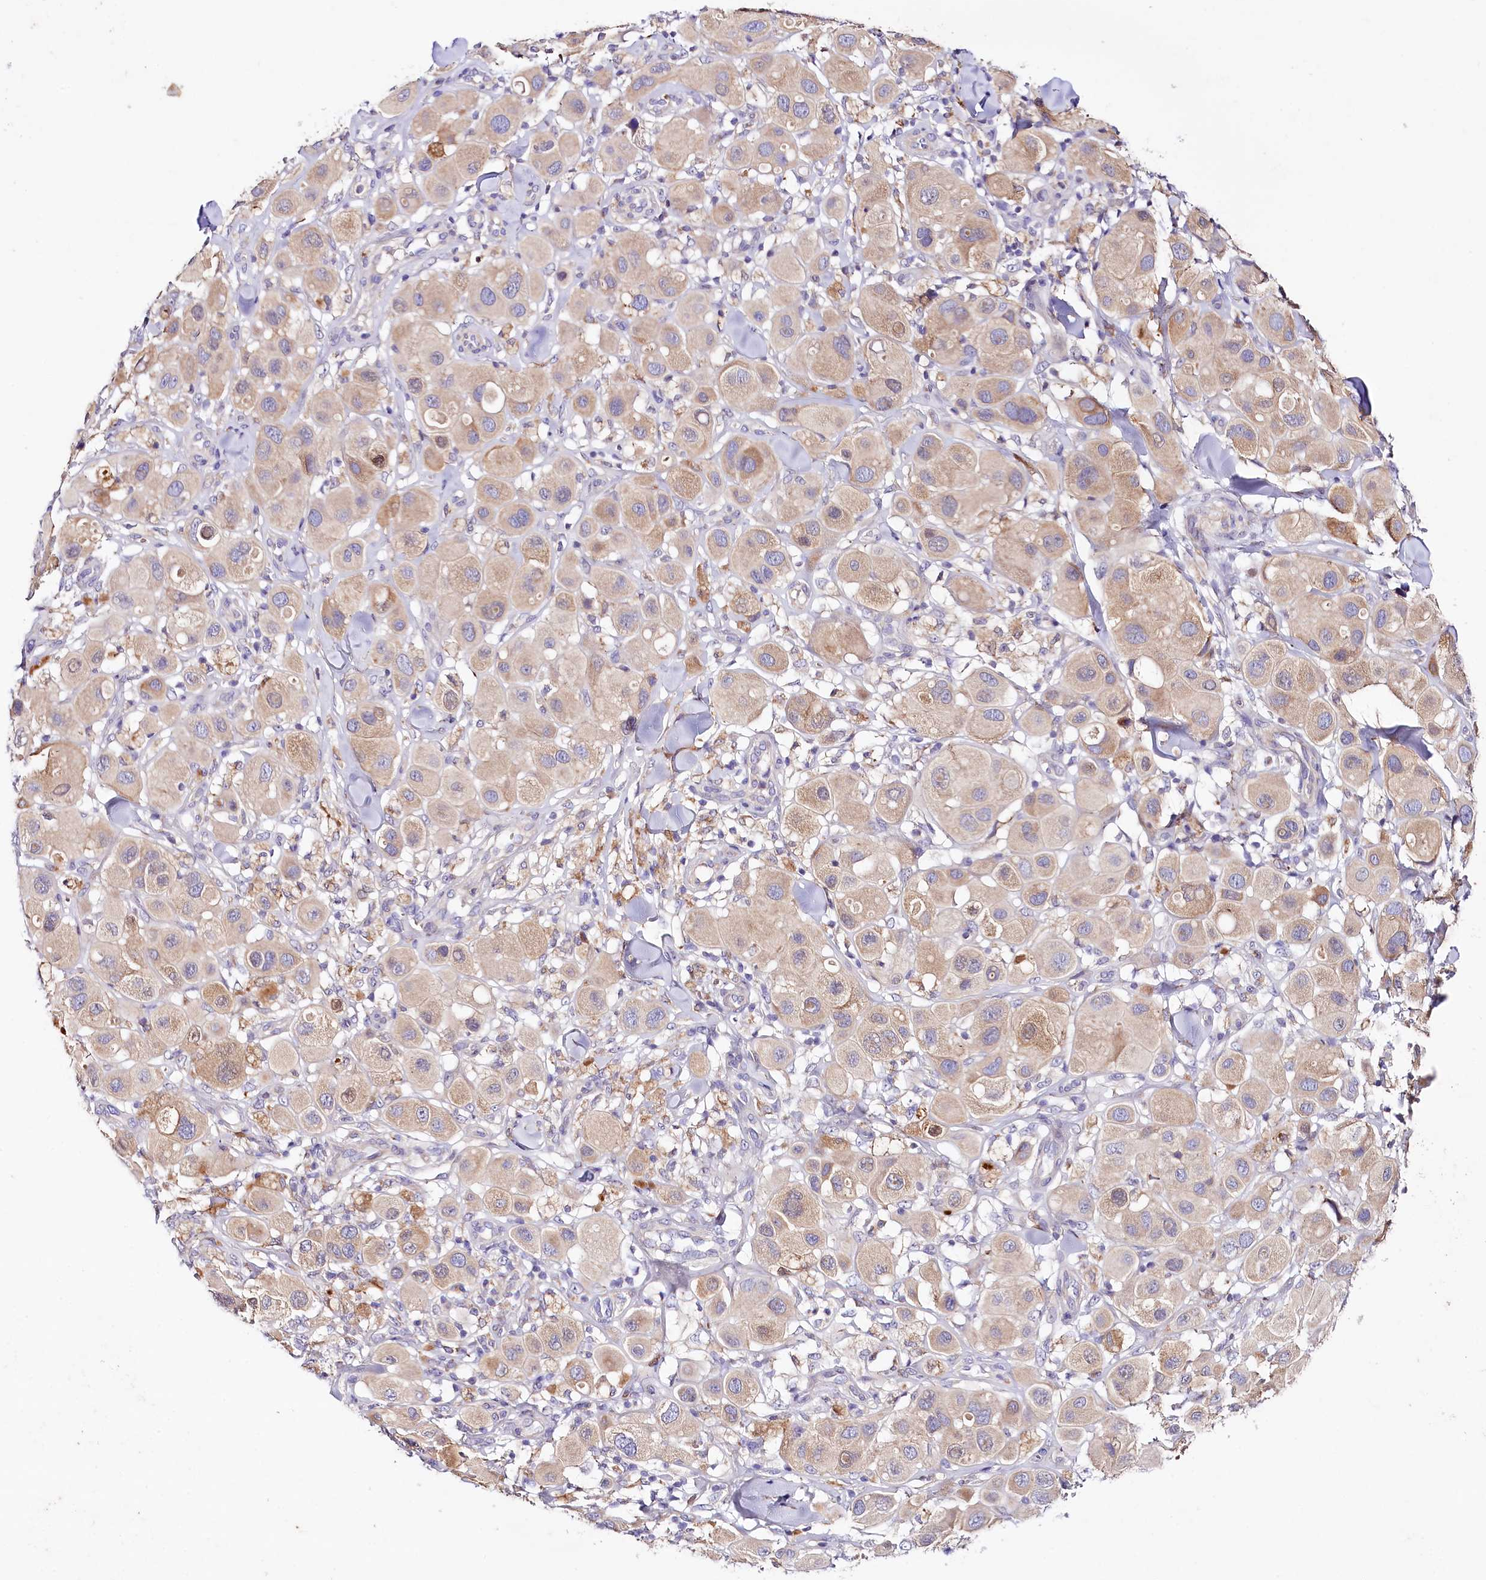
{"staining": {"intensity": "moderate", "quantity": "25%-75%", "location": "cytoplasmic/membranous"}, "tissue": "melanoma", "cell_type": "Tumor cells", "image_type": "cancer", "snomed": [{"axis": "morphology", "description": "Malignant melanoma, Metastatic site"}, {"axis": "topography", "description": "Skin"}], "caption": "Melanoma stained with IHC exhibits moderate cytoplasmic/membranous expression in about 25%-75% of tumor cells. Immunohistochemistry (ihc) stains the protein of interest in brown and the nuclei are stained blue.", "gene": "SACM1L", "patient": {"sex": "male", "age": 41}}